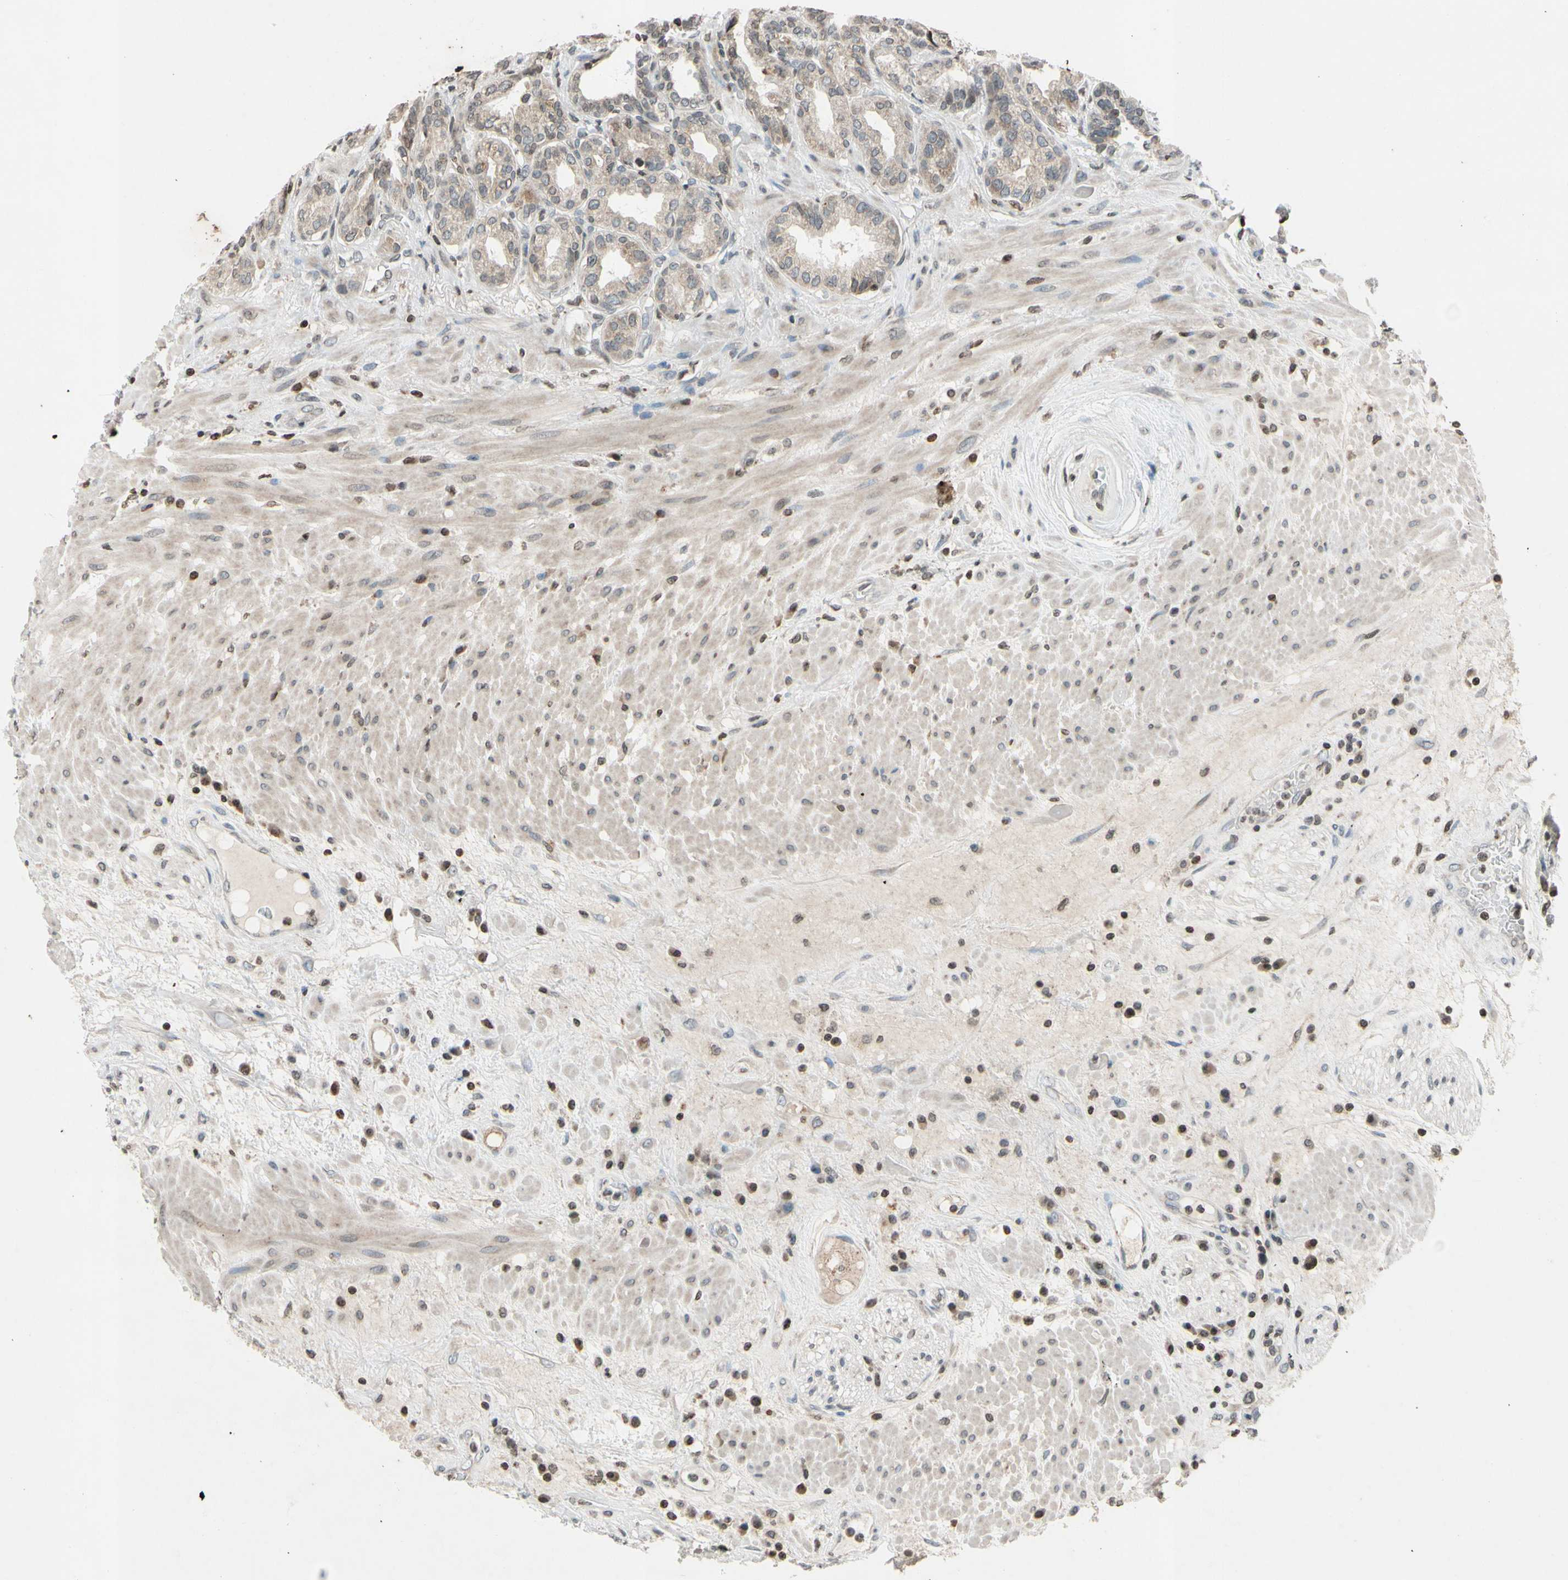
{"staining": {"intensity": "weak", "quantity": ">75%", "location": "cytoplasmic/membranous"}, "tissue": "seminal vesicle", "cell_type": "Glandular cells", "image_type": "normal", "snomed": [{"axis": "morphology", "description": "Normal tissue, NOS"}, {"axis": "topography", "description": "Seminal veicle"}], "caption": "The micrograph exhibits staining of benign seminal vesicle, revealing weak cytoplasmic/membranous protein expression (brown color) within glandular cells.", "gene": "CLDN11", "patient": {"sex": "male", "age": 61}}